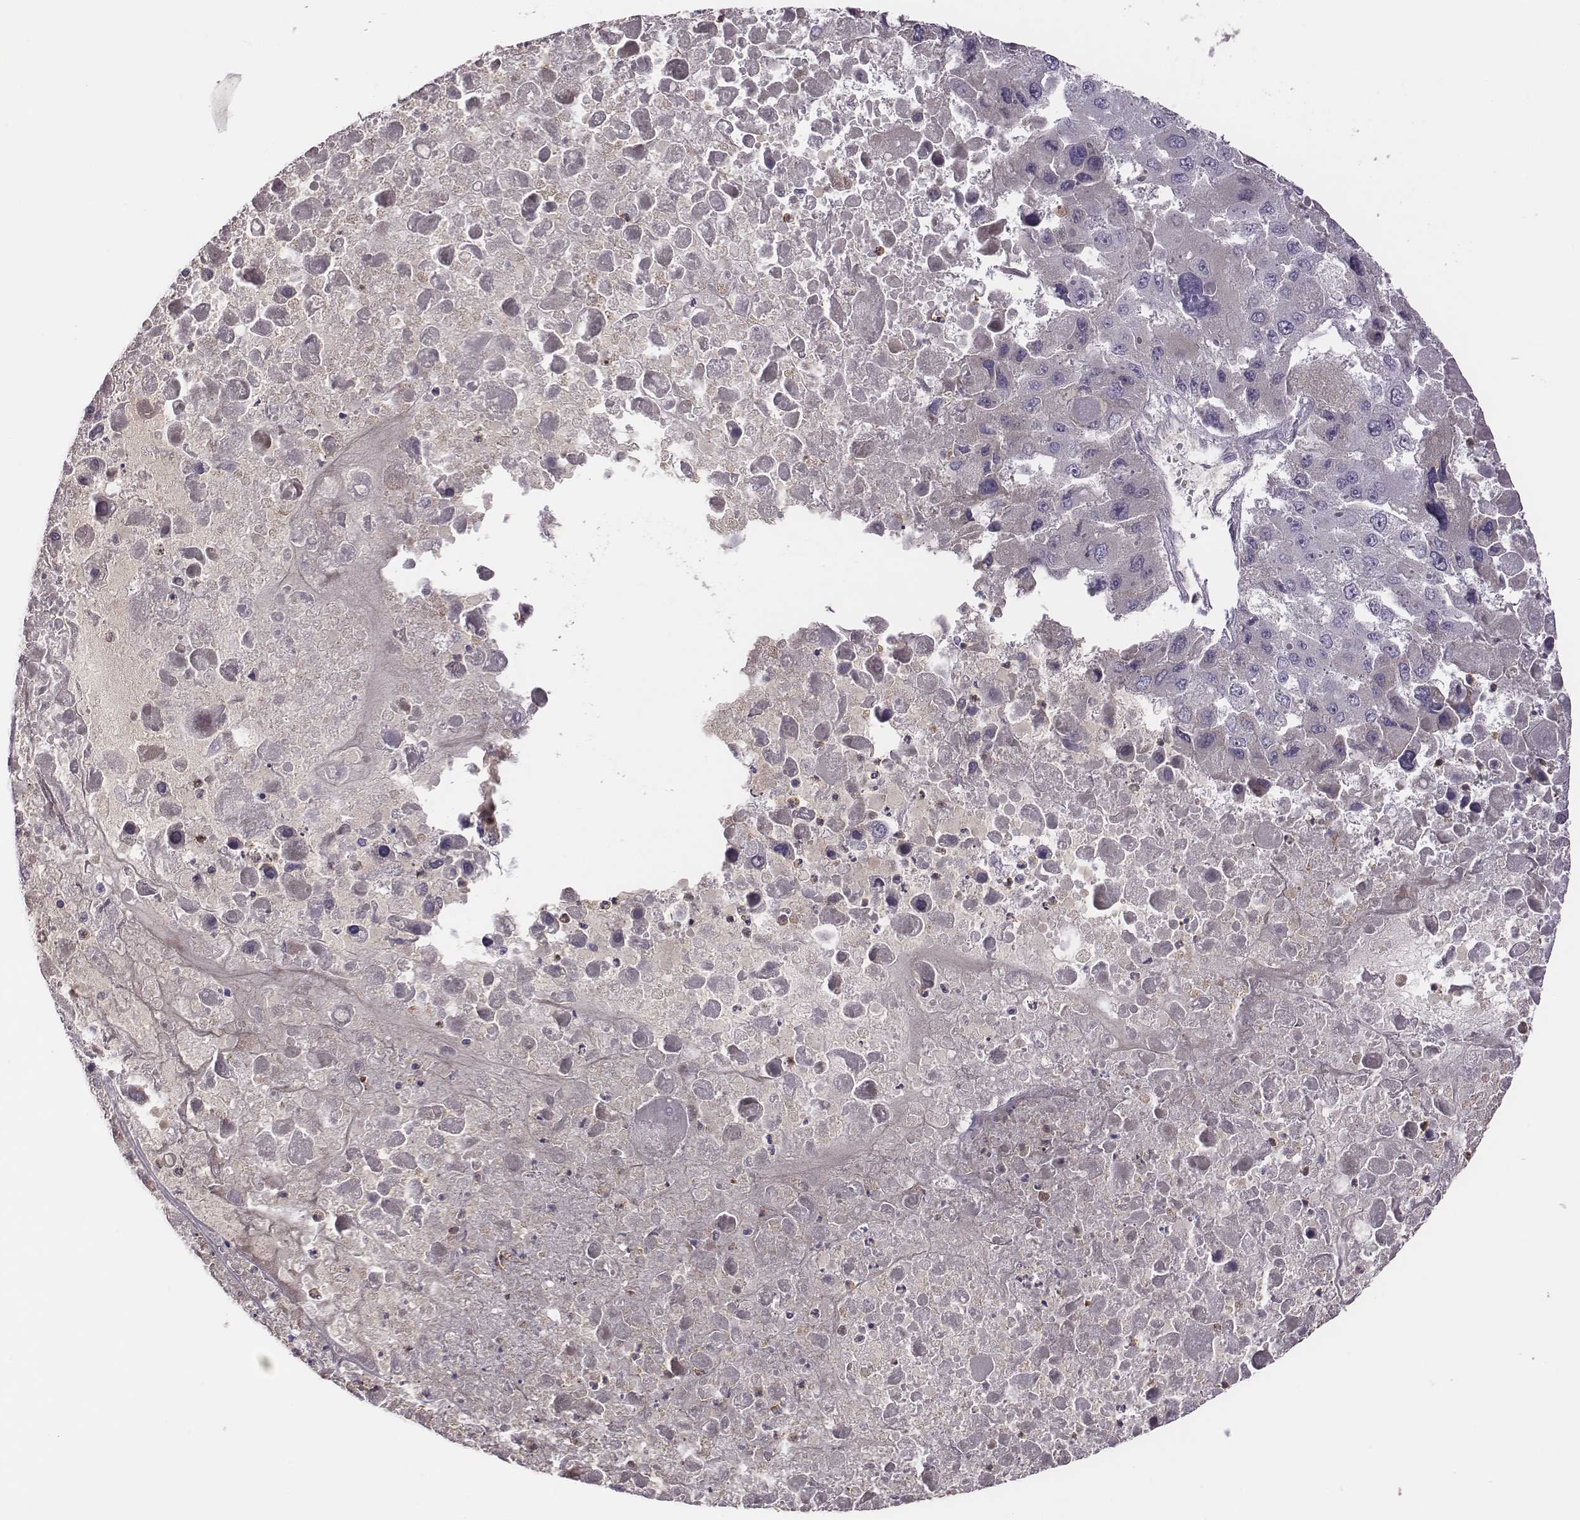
{"staining": {"intensity": "negative", "quantity": "none", "location": "none"}, "tissue": "liver cancer", "cell_type": "Tumor cells", "image_type": "cancer", "snomed": [{"axis": "morphology", "description": "Carcinoma, Hepatocellular, NOS"}, {"axis": "topography", "description": "Liver"}], "caption": "A photomicrograph of human liver hepatocellular carcinoma is negative for staining in tumor cells. (Stains: DAB IHC with hematoxylin counter stain, Microscopy: brightfield microscopy at high magnification).", "gene": "KMO", "patient": {"sex": "female", "age": 41}}